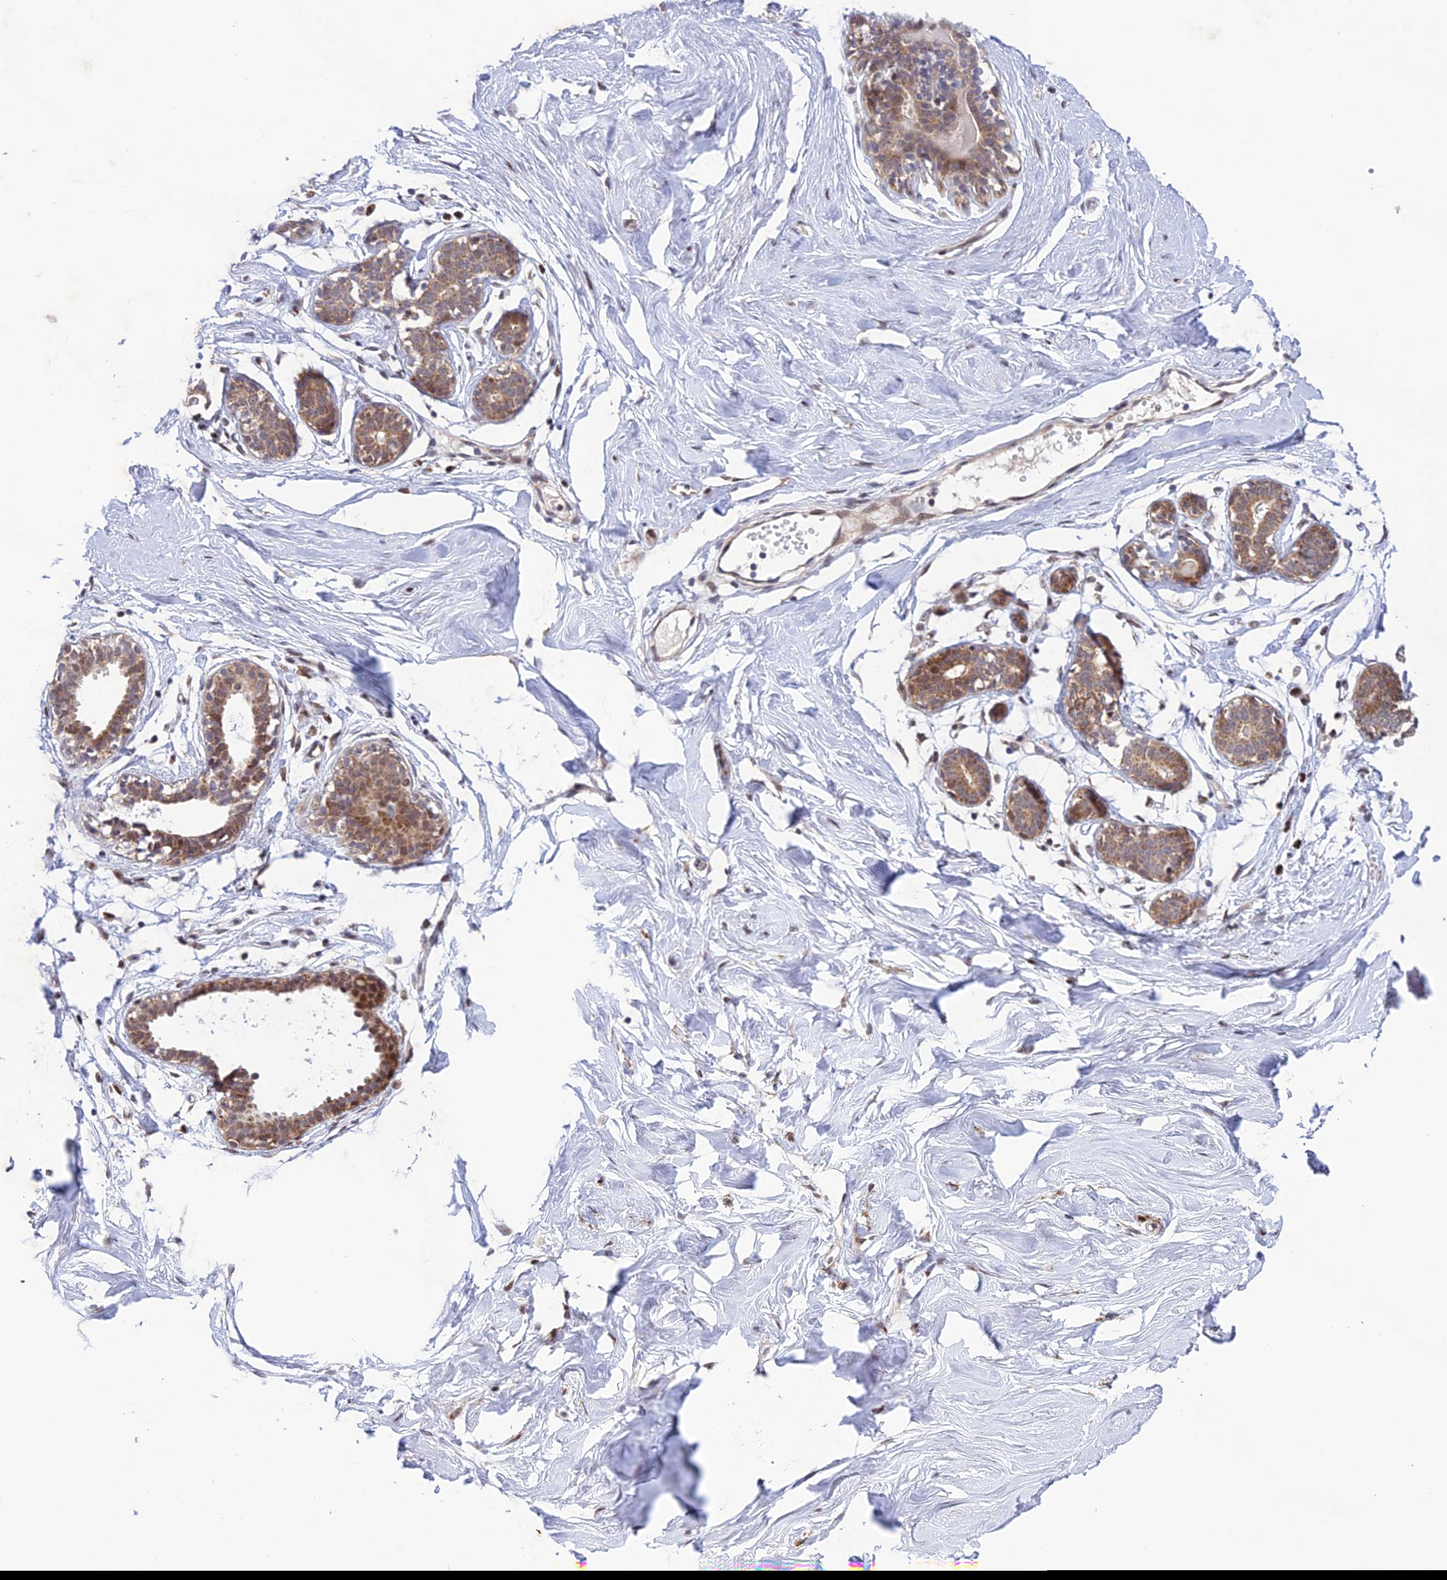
{"staining": {"intensity": "negative", "quantity": "none", "location": "none"}, "tissue": "breast", "cell_type": "Adipocytes", "image_type": "normal", "snomed": [{"axis": "morphology", "description": "Normal tissue, NOS"}, {"axis": "morphology", "description": "Adenoma, NOS"}, {"axis": "topography", "description": "Breast"}], "caption": "The photomicrograph exhibits no significant positivity in adipocytes of breast.", "gene": "WDR55", "patient": {"sex": "female", "age": 23}}